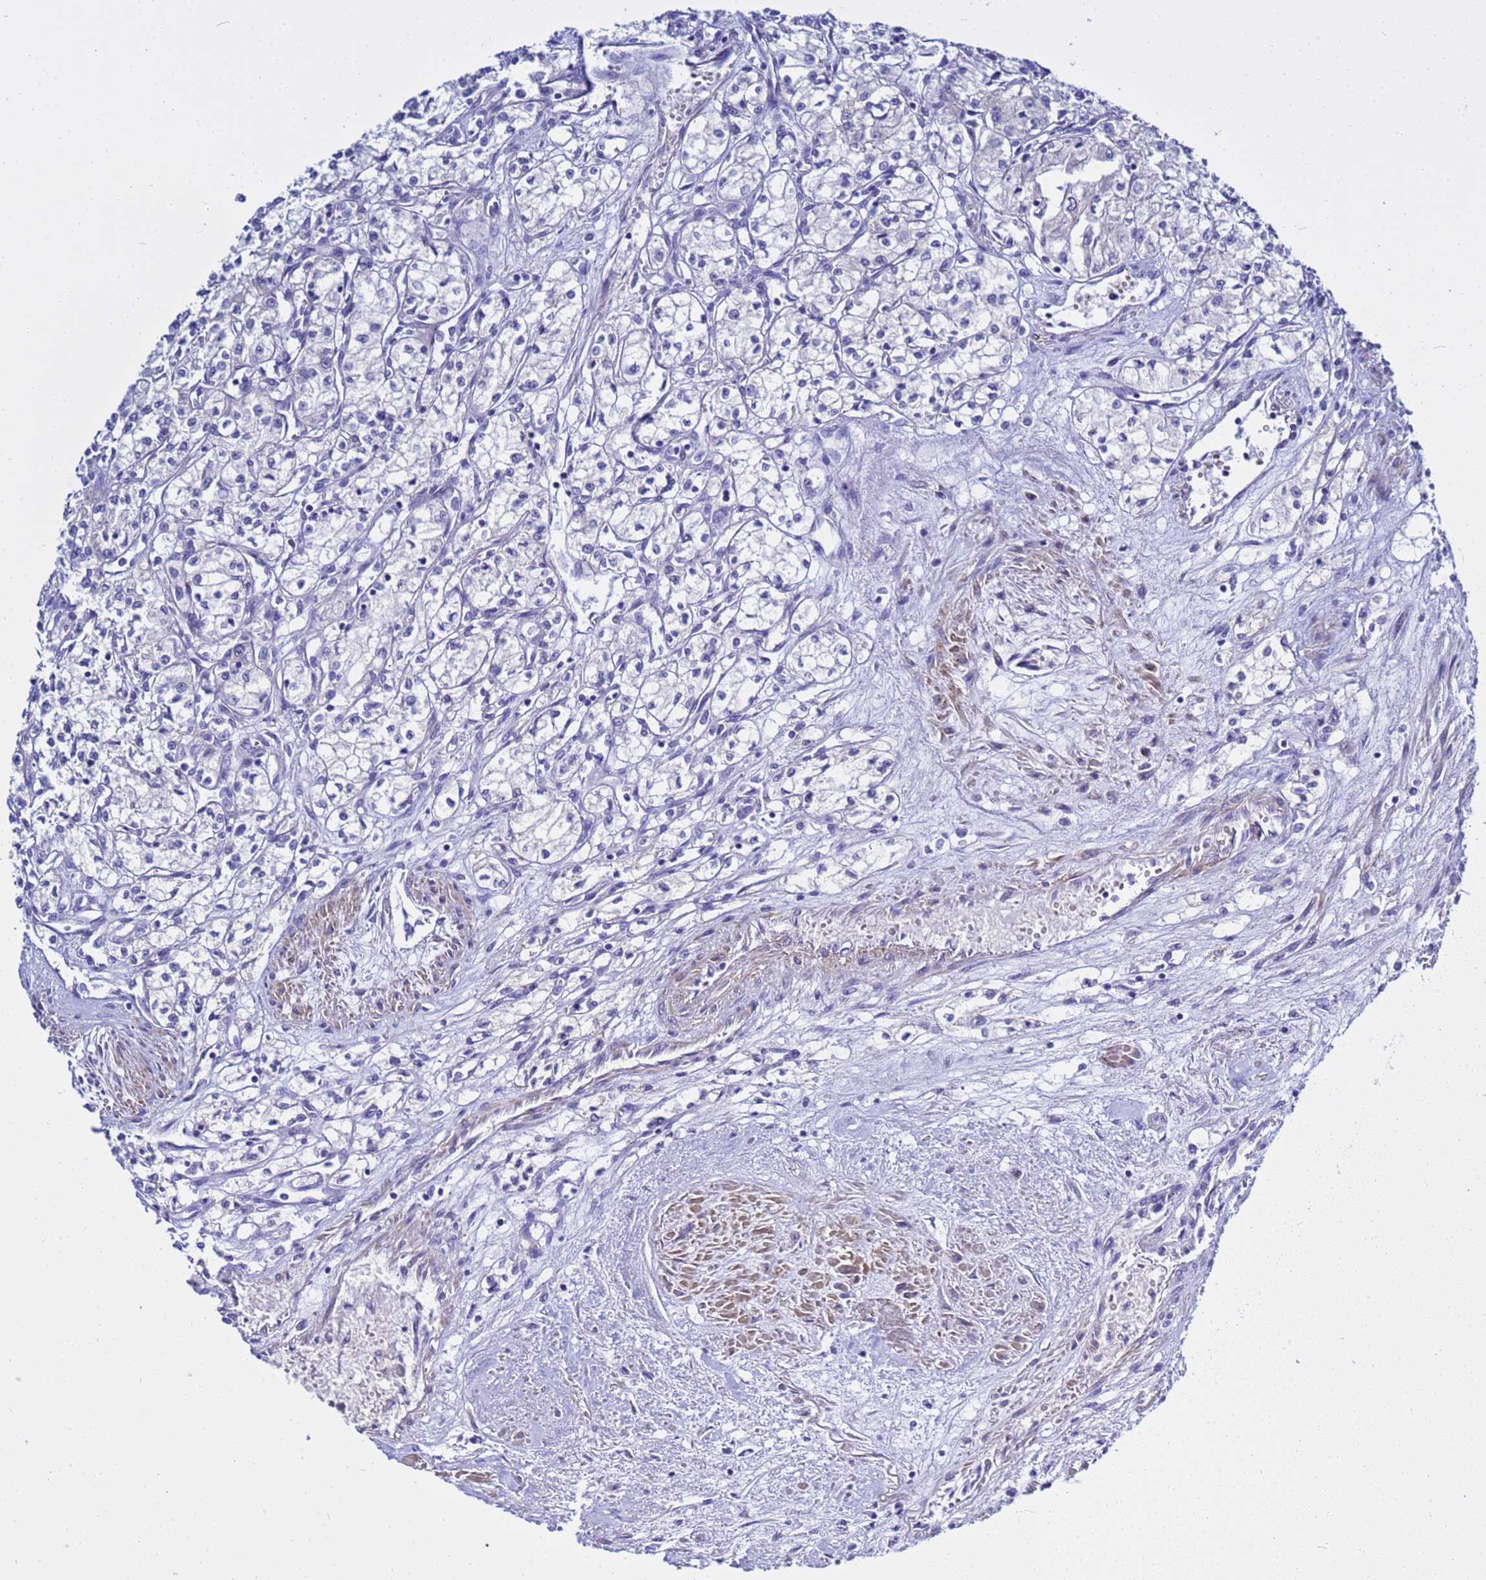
{"staining": {"intensity": "negative", "quantity": "none", "location": "none"}, "tissue": "renal cancer", "cell_type": "Tumor cells", "image_type": "cancer", "snomed": [{"axis": "morphology", "description": "Adenocarcinoma, NOS"}, {"axis": "topography", "description": "Kidney"}], "caption": "DAB (3,3'-diaminobenzidine) immunohistochemical staining of renal cancer exhibits no significant expression in tumor cells. (Brightfield microscopy of DAB (3,3'-diaminobenzidine) immunohistochemistry at high magnification).", "gene": "USP18", "patient": {"sex": "male", "age": 59}}